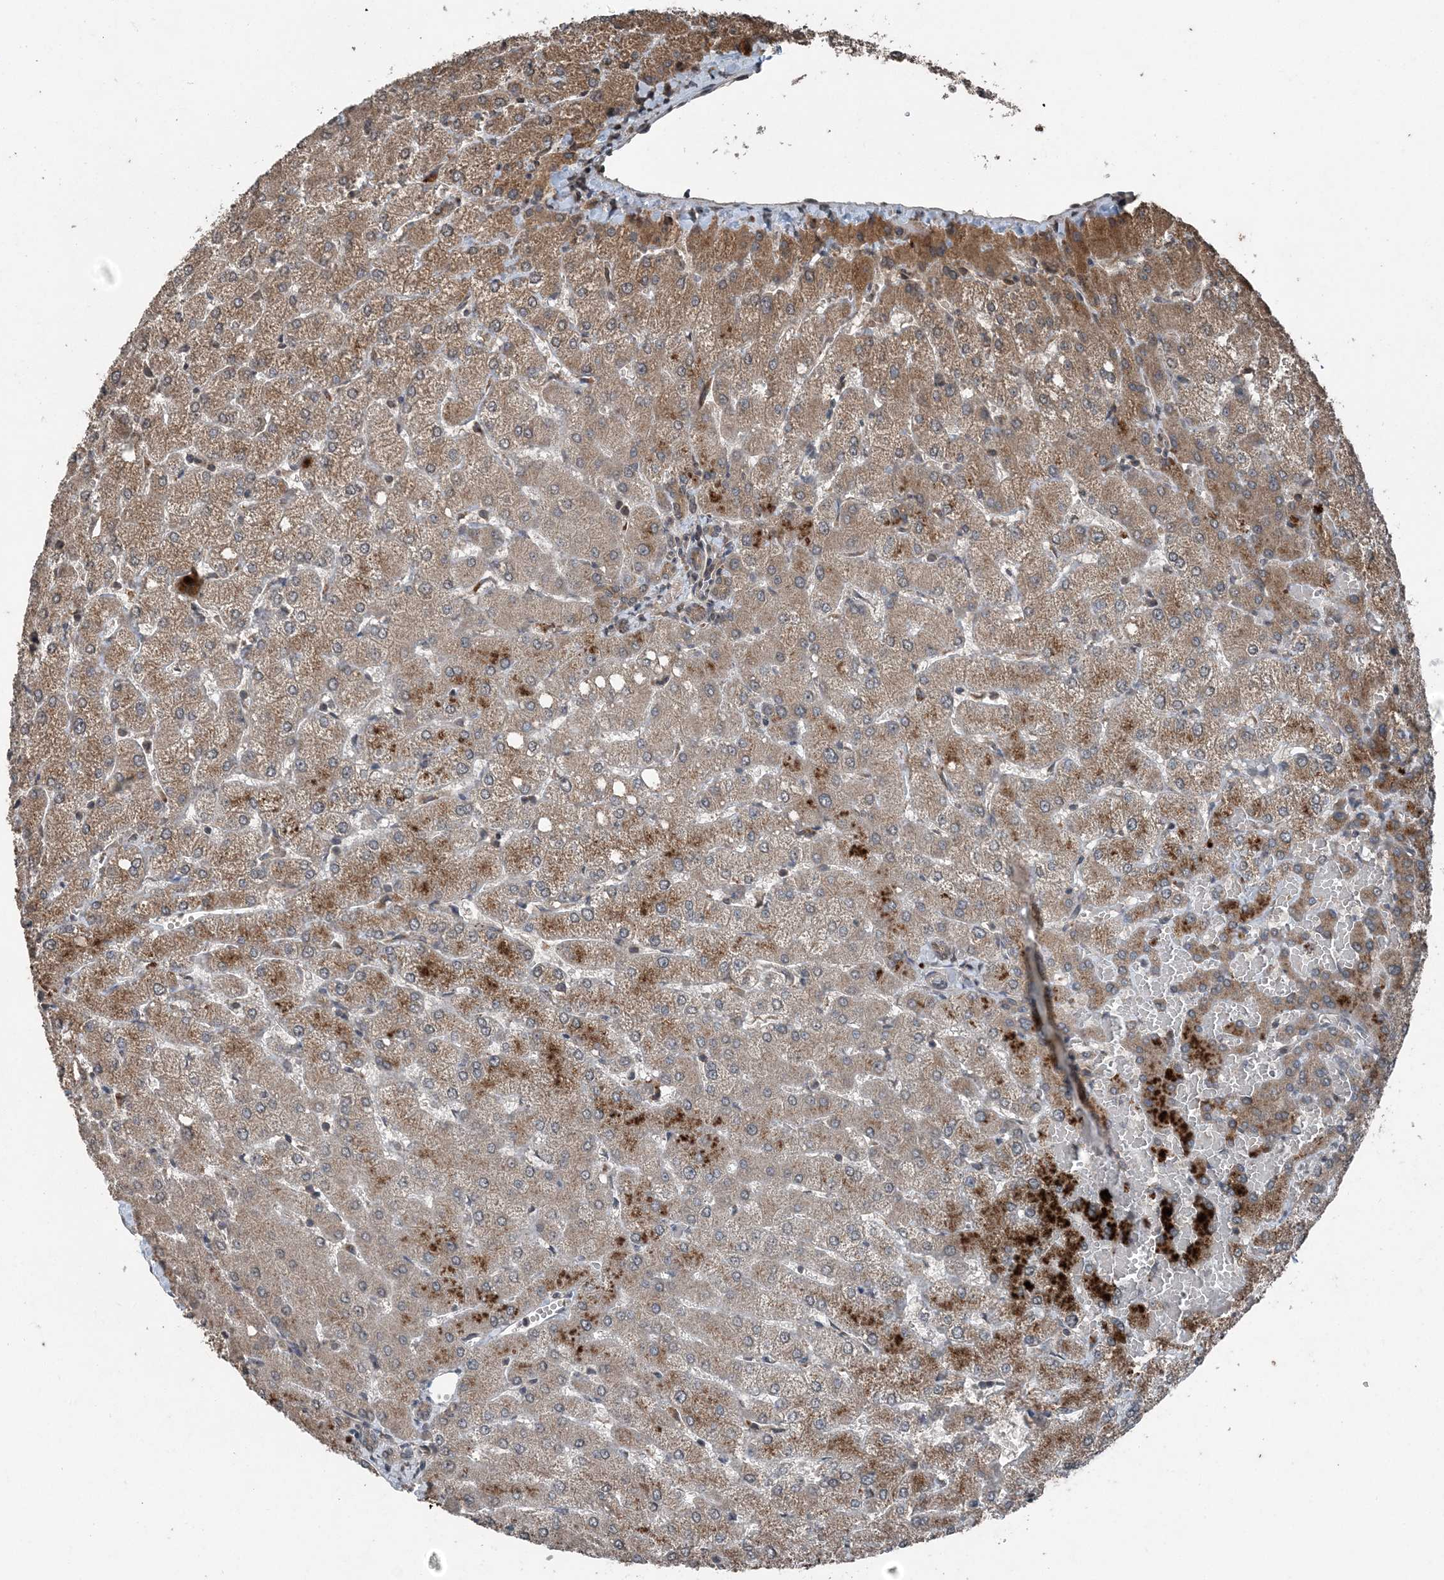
{"staining": {"intensity": "weak", "quantity": "25%-75%", "location": "cytoplasmic/membranous"}, "tissue": "liver", "cell_type": "Cholangiocytes", "image_type": "normal", "snomed": [{"axis": "morphology", "description": "Normal tissue, NOS"}, {"axis": "topography", "description": "Liver"}], "caption": "This histopathology image demonstrates normal liver stained with immunohistochemistry (IHC) to label a protein in brown. The cytoplasmic/membranous of cholangiocytes show weak positivity for the protein. Nuclei are counter-stained blue.", "gene": "CFL1", "patient": {"sex": "female", "age": 54}}